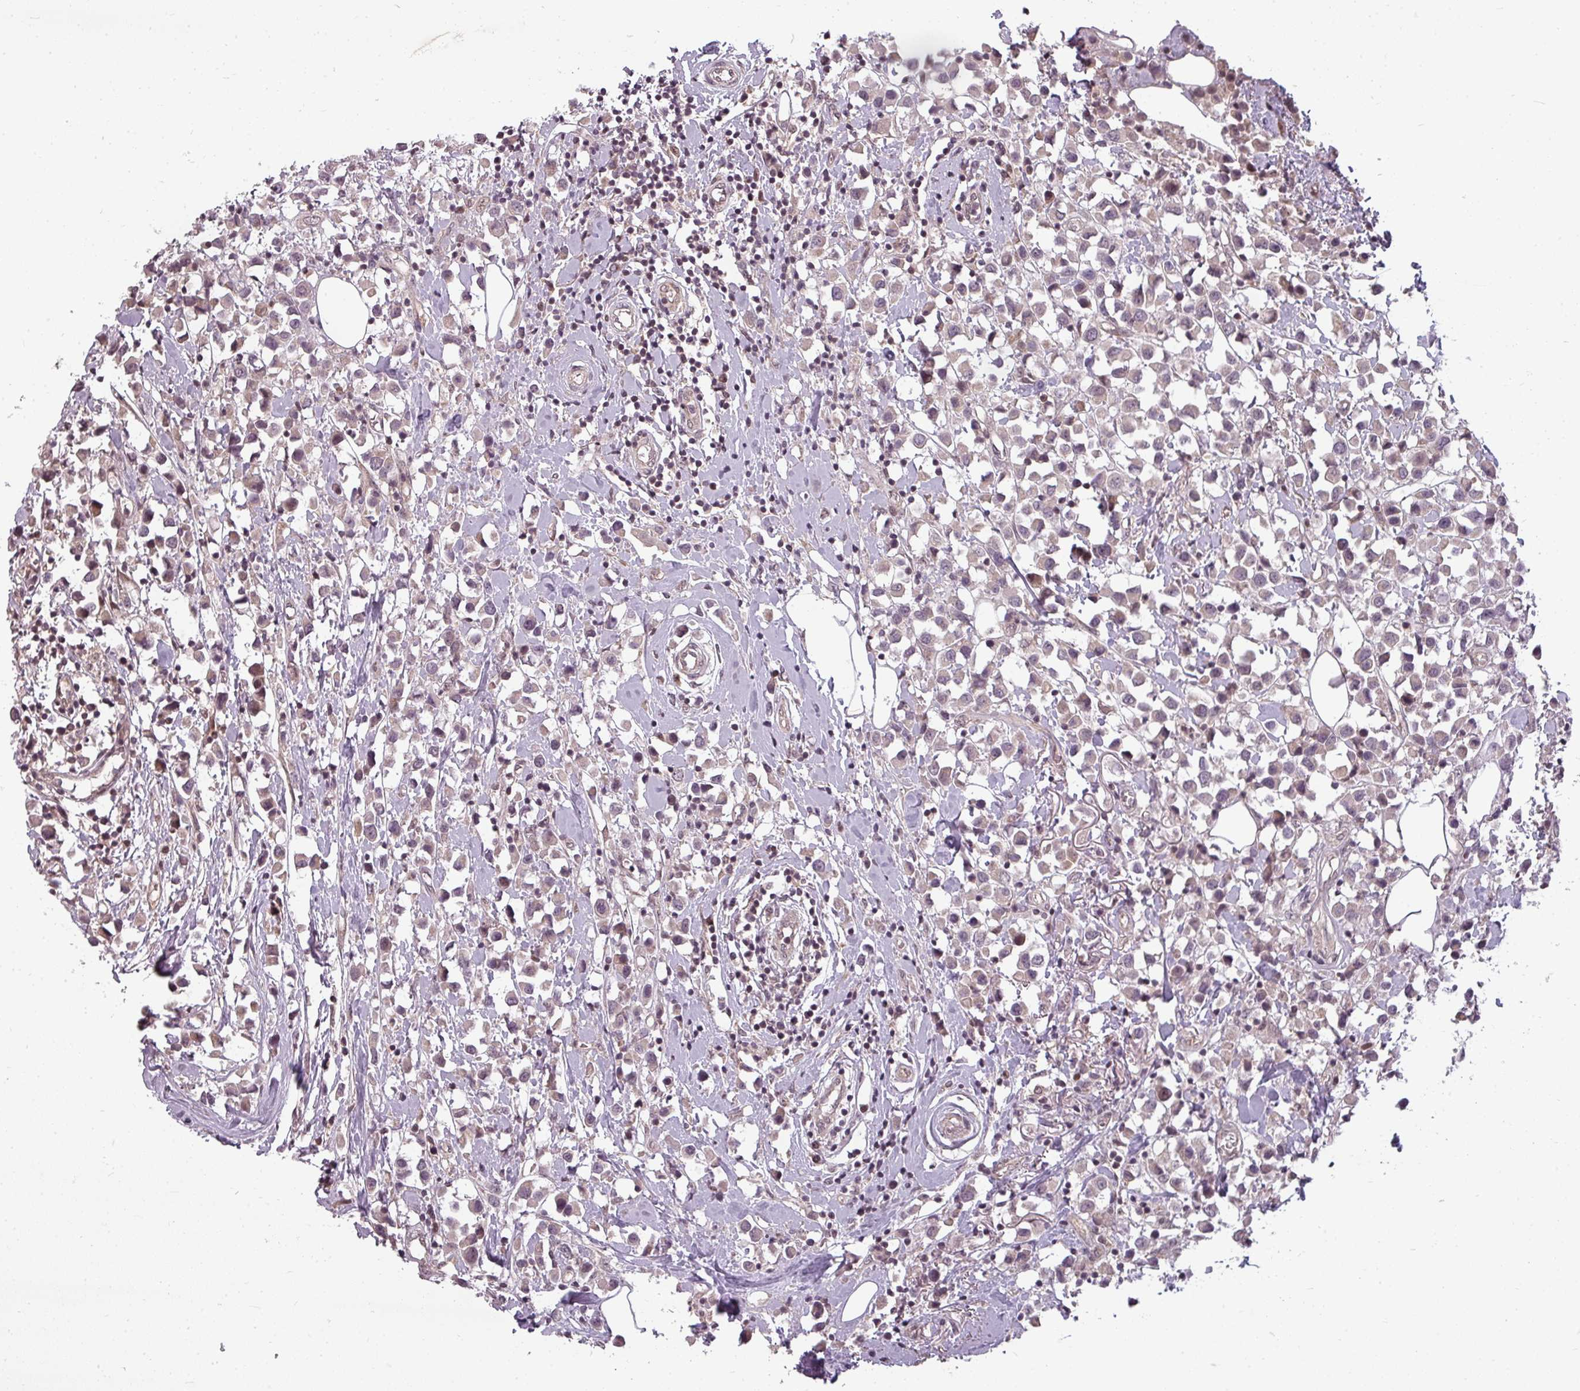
{"staining": {"intensity": "weak", "quantity": "<25%", "location": "cytoplasmic/membranous"}, "tissue": "breast cancer", "cell_type": "Tumor cells", "image_type": "cancer", "snomed": [{"axis": "morphology", "description": "Duct carcinoma"}, {"axis": "topography", "description": "Breast"}], "caption": "Immunohistochemical staining of breast cancer (intraductal carcinoma) shows no significant positivity in tumor cells. The staining is performed using DAB brown chromogen with nuclei counter-stained in using hematoxylin.", "gene": "CLIC1", "patient": {"sex": "female", "age": 61}}